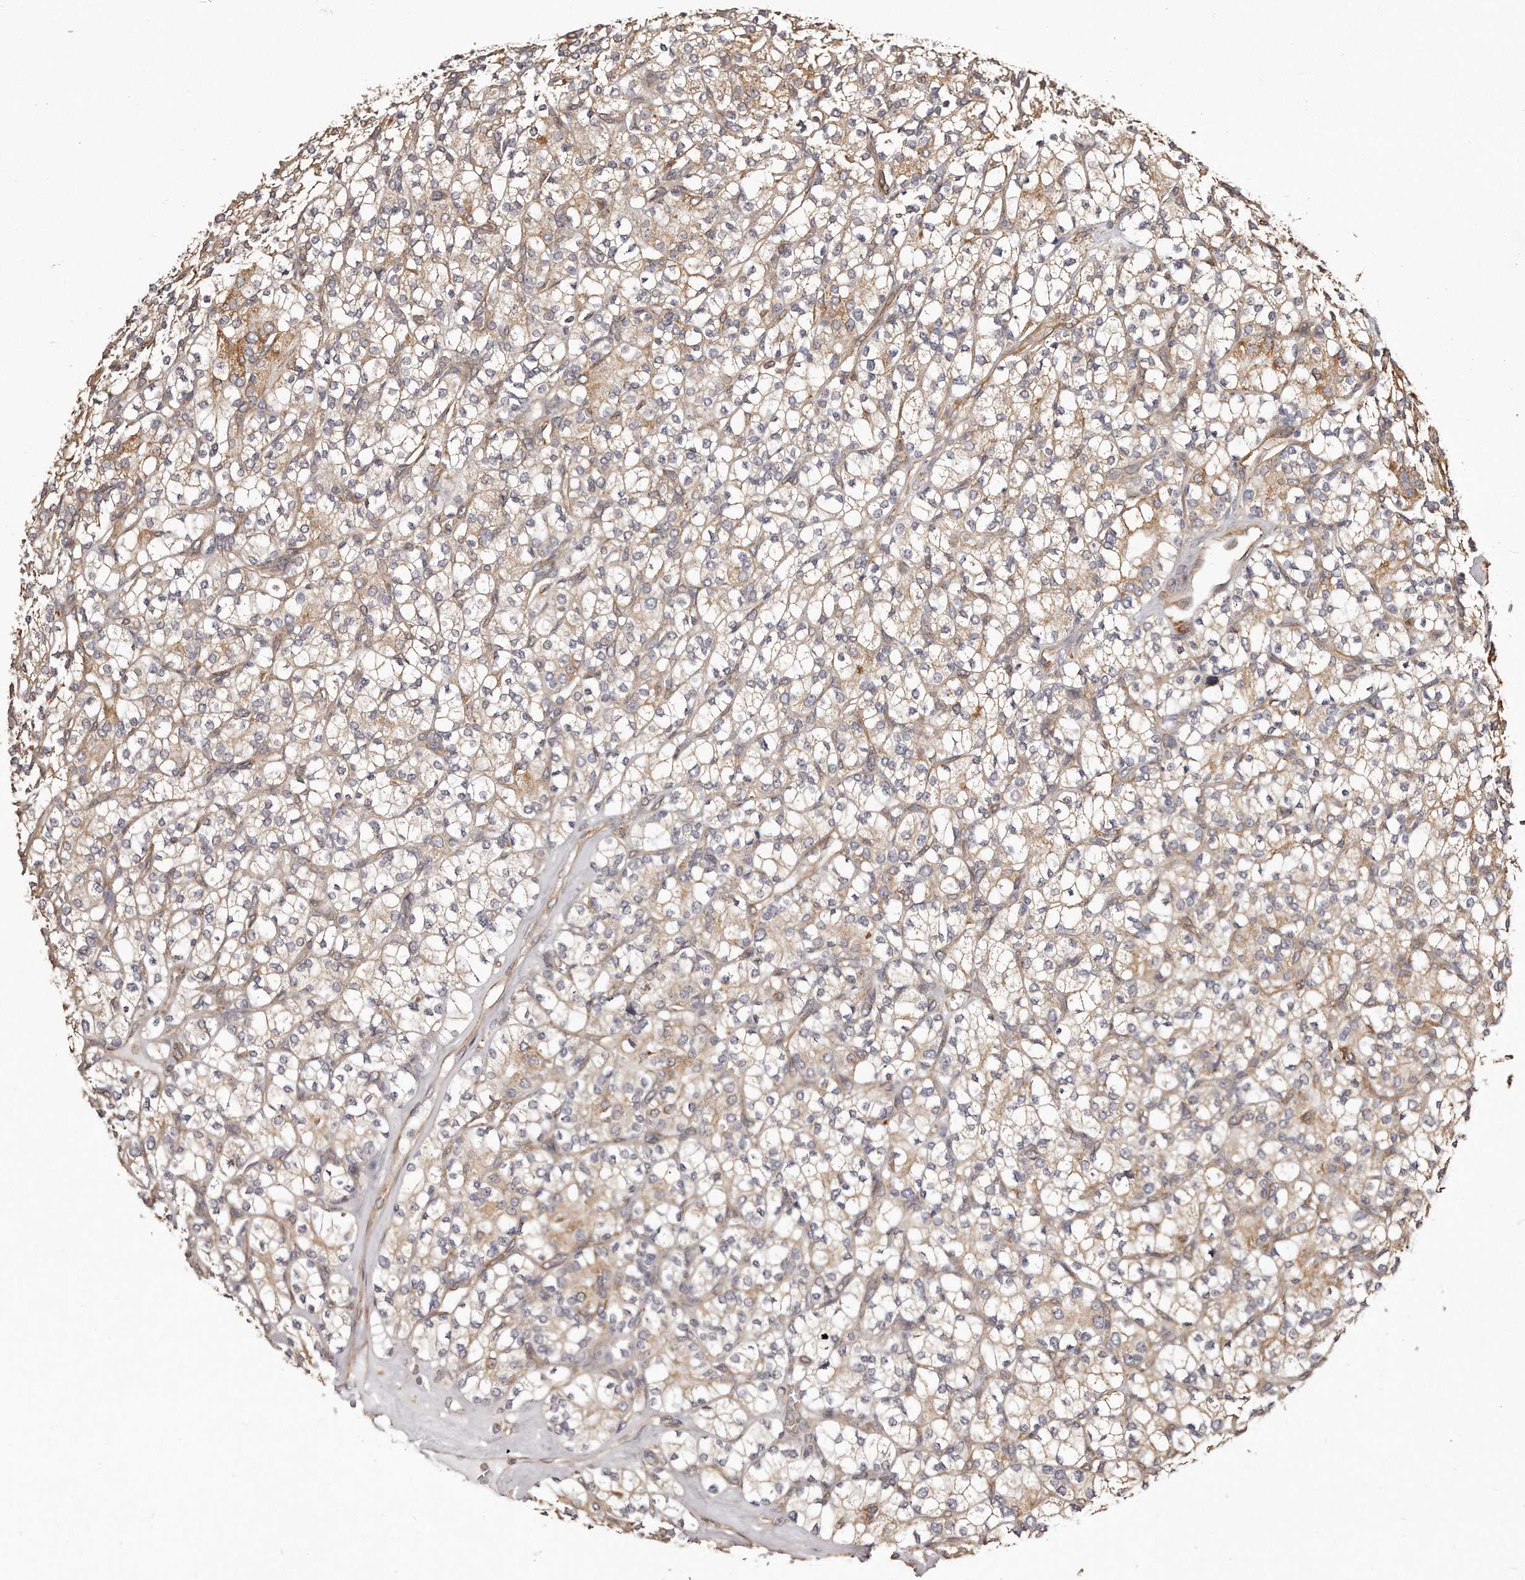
{"staining": {"intensity": "weak", "quantity": "<25%", "location": "cytoplasmic/membranous"}, "tissue": "renal cancer", "cell_type": "Tumor cells", "image_type": "cancer", "snomed": [{"axis": "morphology", "description": "Adenocarcinoma, NOS"}, {"axis": "topography", "description": "Kidney"}], "caption": "Protein analysis of renal cancer exhibits no significant staining in tumor cells.", "gene": "TRAPPC14", "patient": {"sex": "male", "age": 77}}